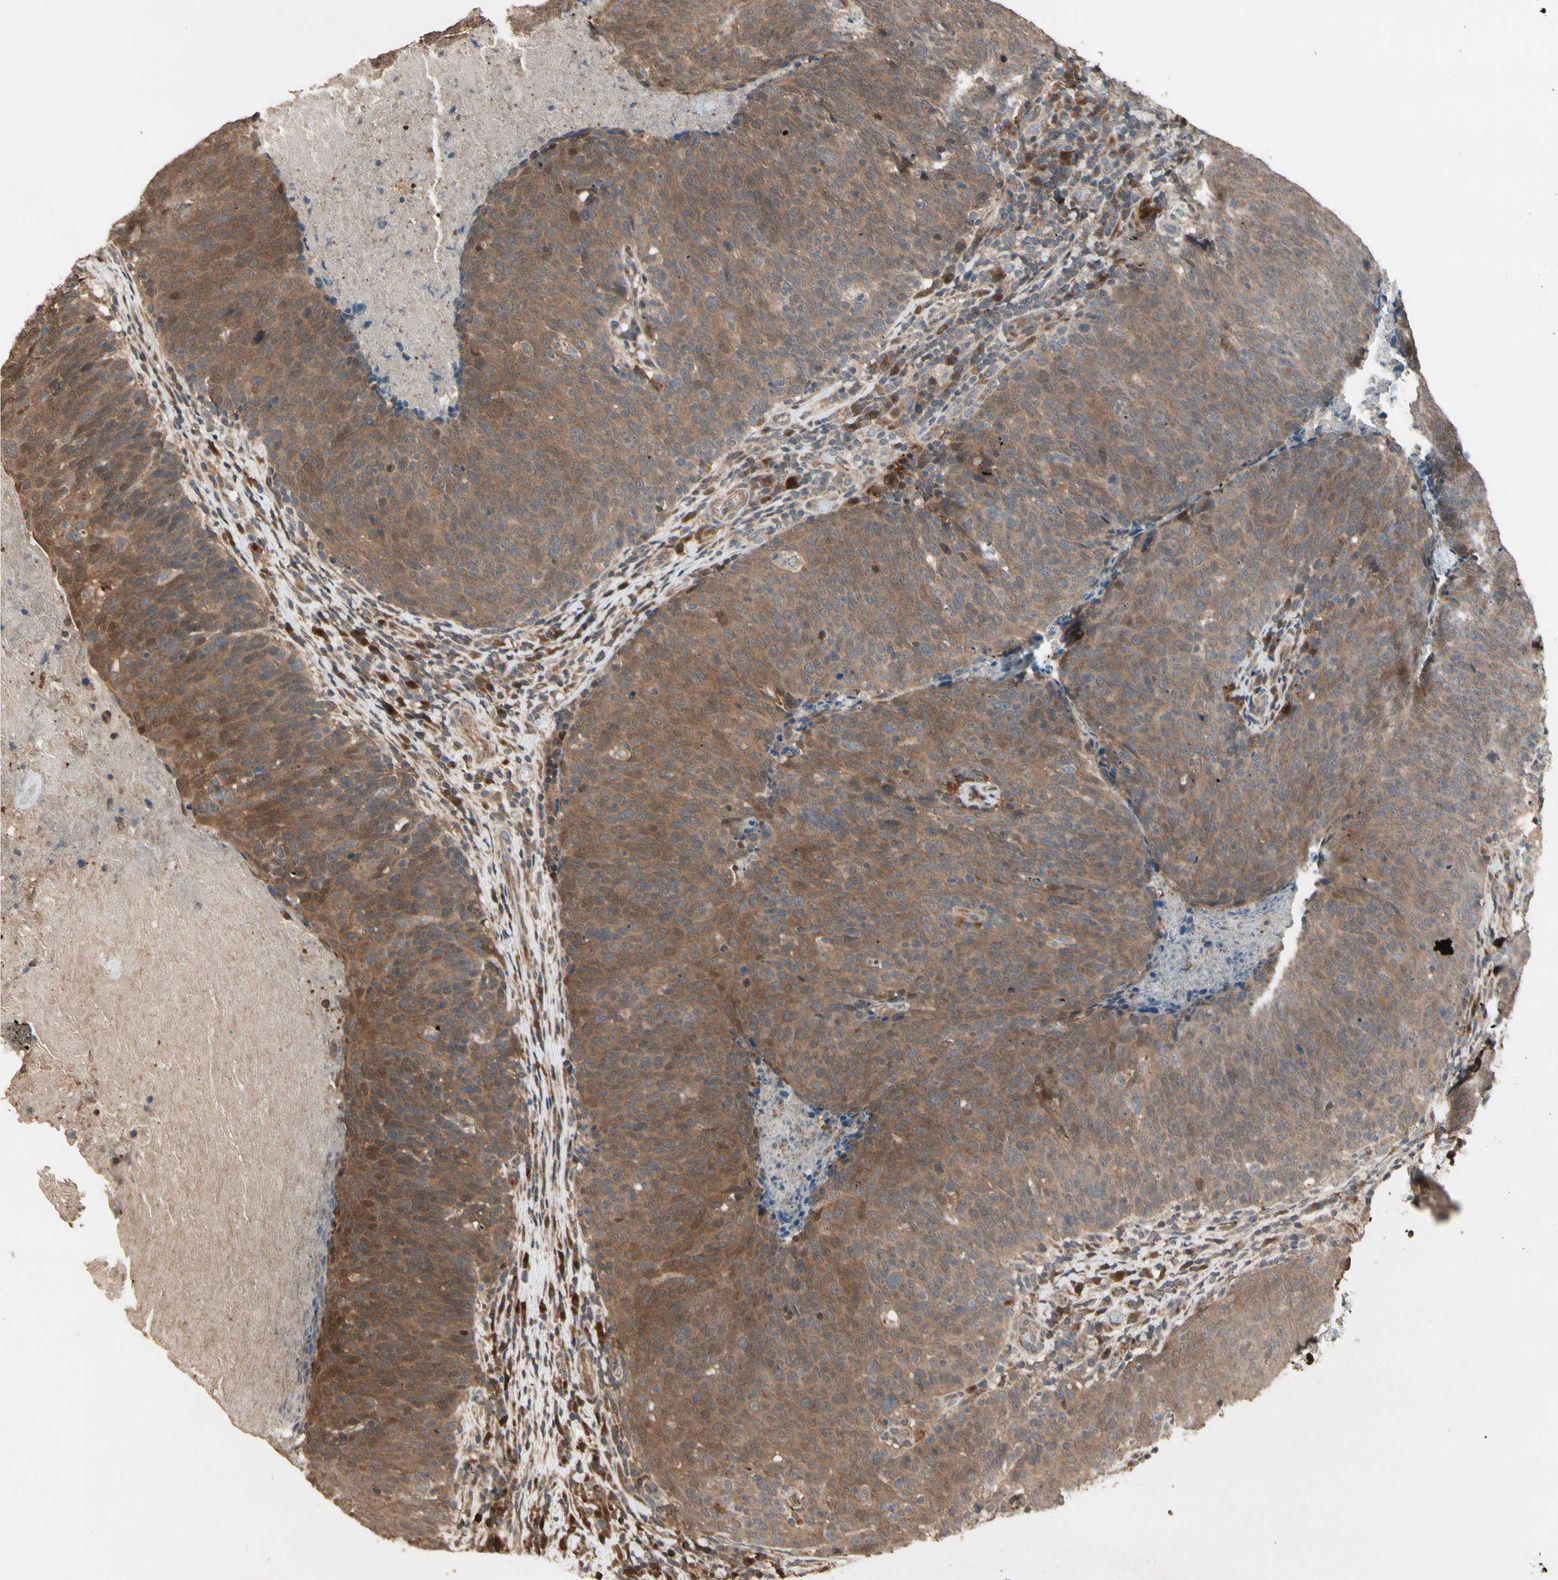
{"staining": {"intensity": "weak", "quantity": ">75%", "location": "cytoplasmic/membranous"}, "tissue": "head and neck cancer", "cell_type": "Tumor cells", "image_type": "cancer", "snomed": [{"axis": "morphology", "description": "Squamous cell carcinoma, NOS"}, {"axis": "morphology", "description": "Squamous cell carcinoma, metastatic, NOS"}, {"axis": "topography", "description": "Lymph node"}, {"axis": "topography", "description": "Head-Neck"}], "caption": "Immunohistochemistry (DAB (3,3'-diaminobenzidine)) staining of squamous cell carcinoma (head and neck) demonstrates weak cytoplasmic/membranous protein expression in approximately >75% of tumor cells.", "gene": "CSF1R", "patient": {"sex": "male", "age": 62}}